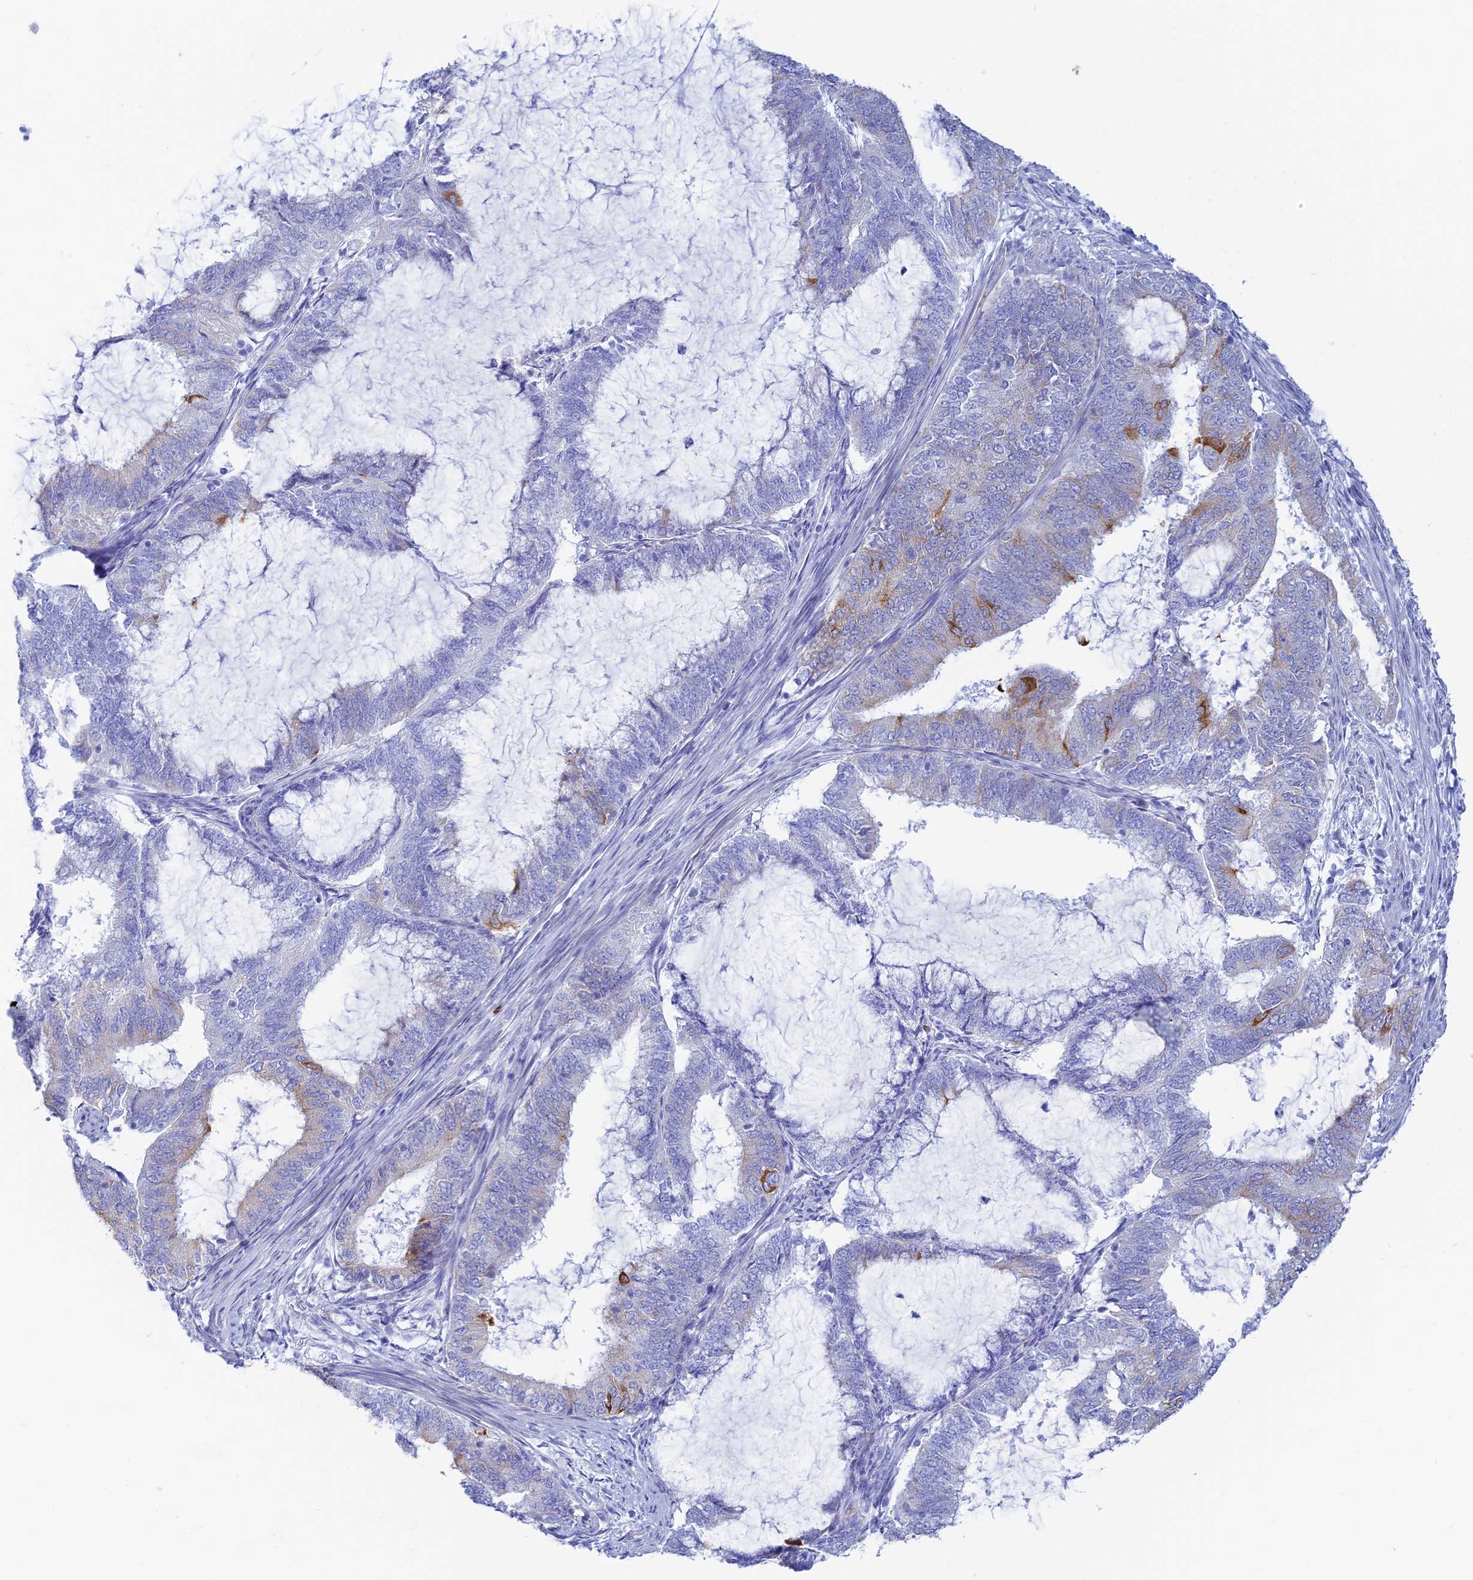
{"staining": {"intensity": "weak", "quantity": "<25%", "location": "cytoplasmic/membranous"}, "tissue": "endometrial cancer", "cell_type": "Tumor cells", "image_type": "cancer", "snomed": [{"axis": "morphology", "description": "Adenocarcinoma, NOS"}, {"axis": "topography", "description": "Endometrium"}], "caption": "IHC histopathology image of human endometrial adenocarcinoma stained for a protein (brown), which exhibits no positivity in tumor cells.", "gene": "CEP152", "patient": {"sex": "female", "age": 51}}